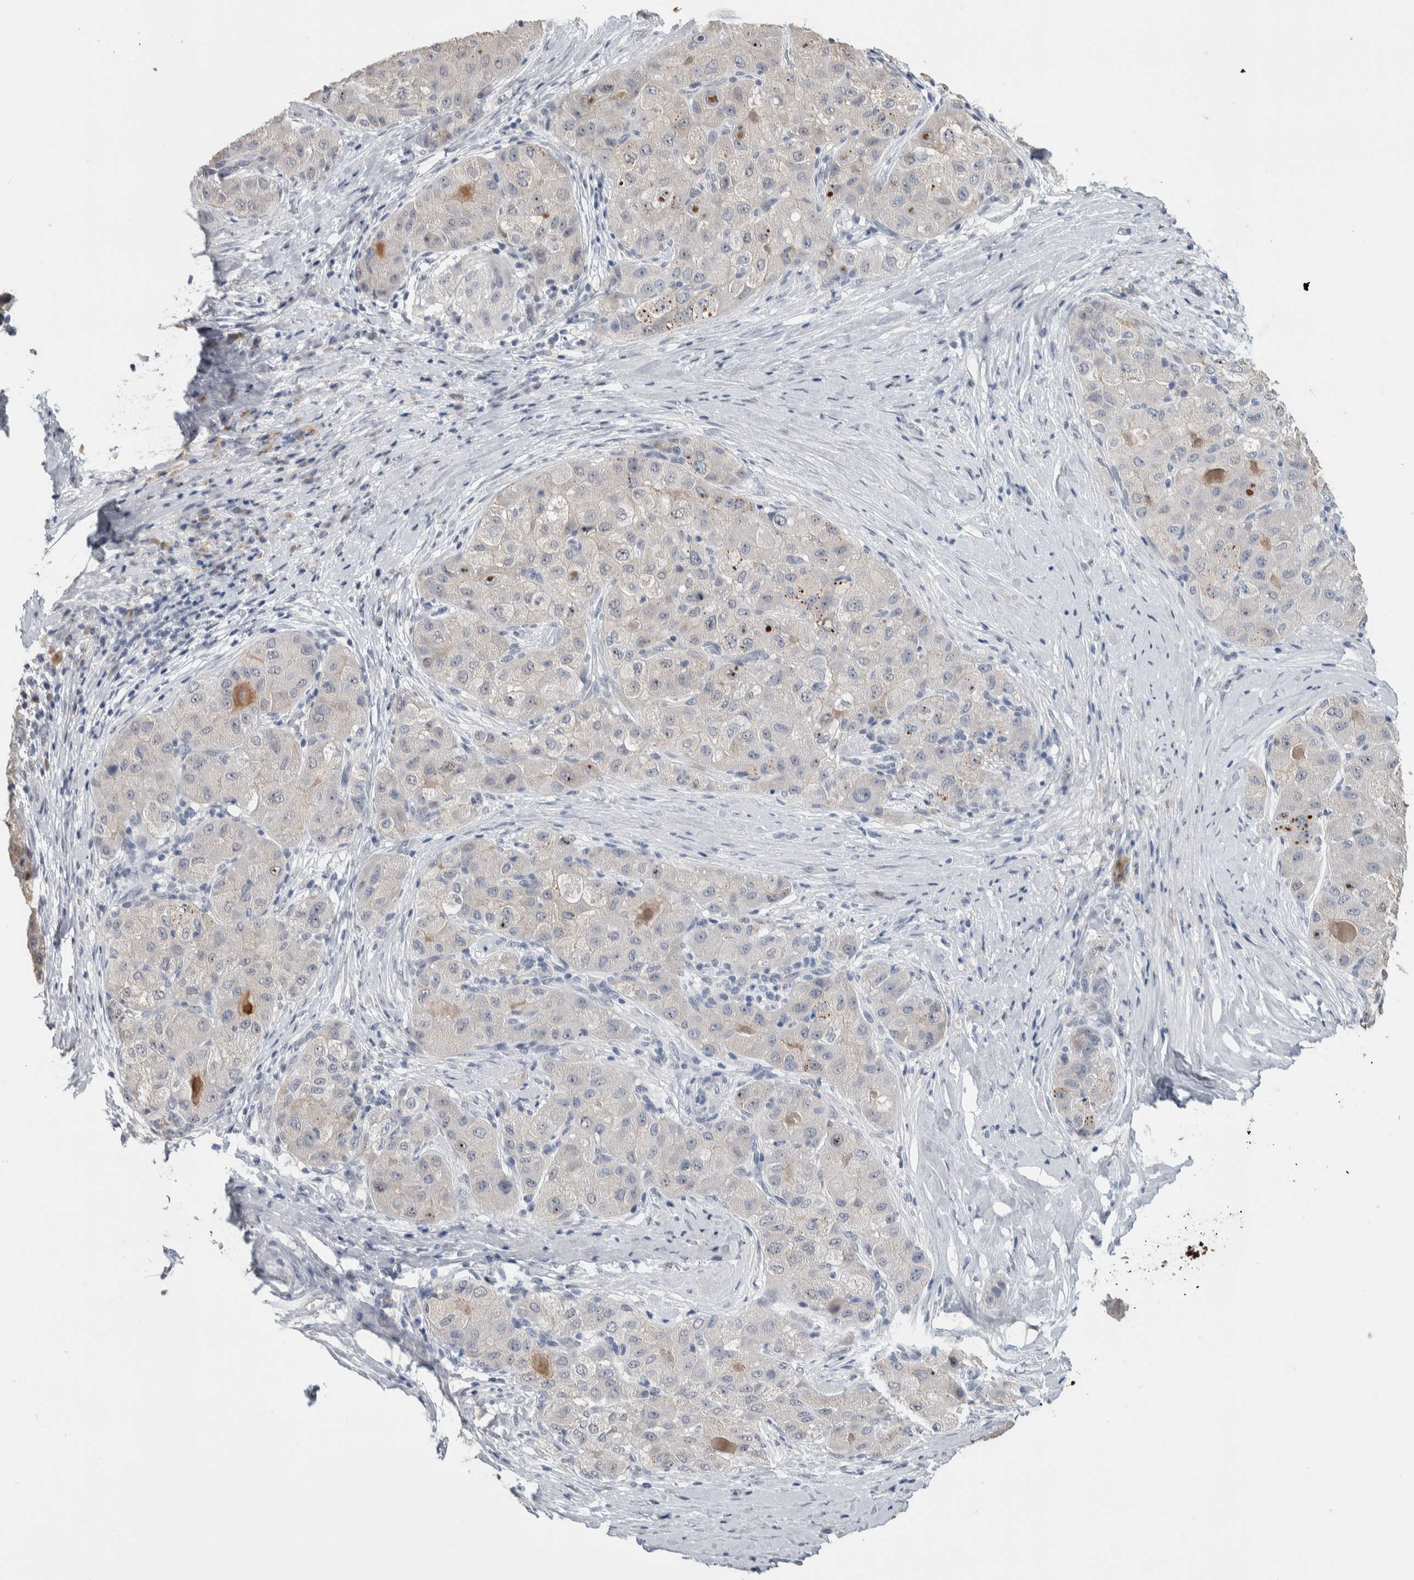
{"staining": {"intensity": "negative", "quantity": "none", "location": "none"}, "tissue": "liver cancer", "cell_type": "Tumor cells", "image_type": "cancer", "snomed": [{"axis": "morphology", "description": "Carcinoma, Hepatocellular, NOS"}, {"axis": "topography", "description": "Liver"}], "caption": "The micrograph displays no staining of tumor cells in liver hepatocellular carcinoma.", "gene": "TMEM102", "patient": {"sex": "male", "age": 80}}